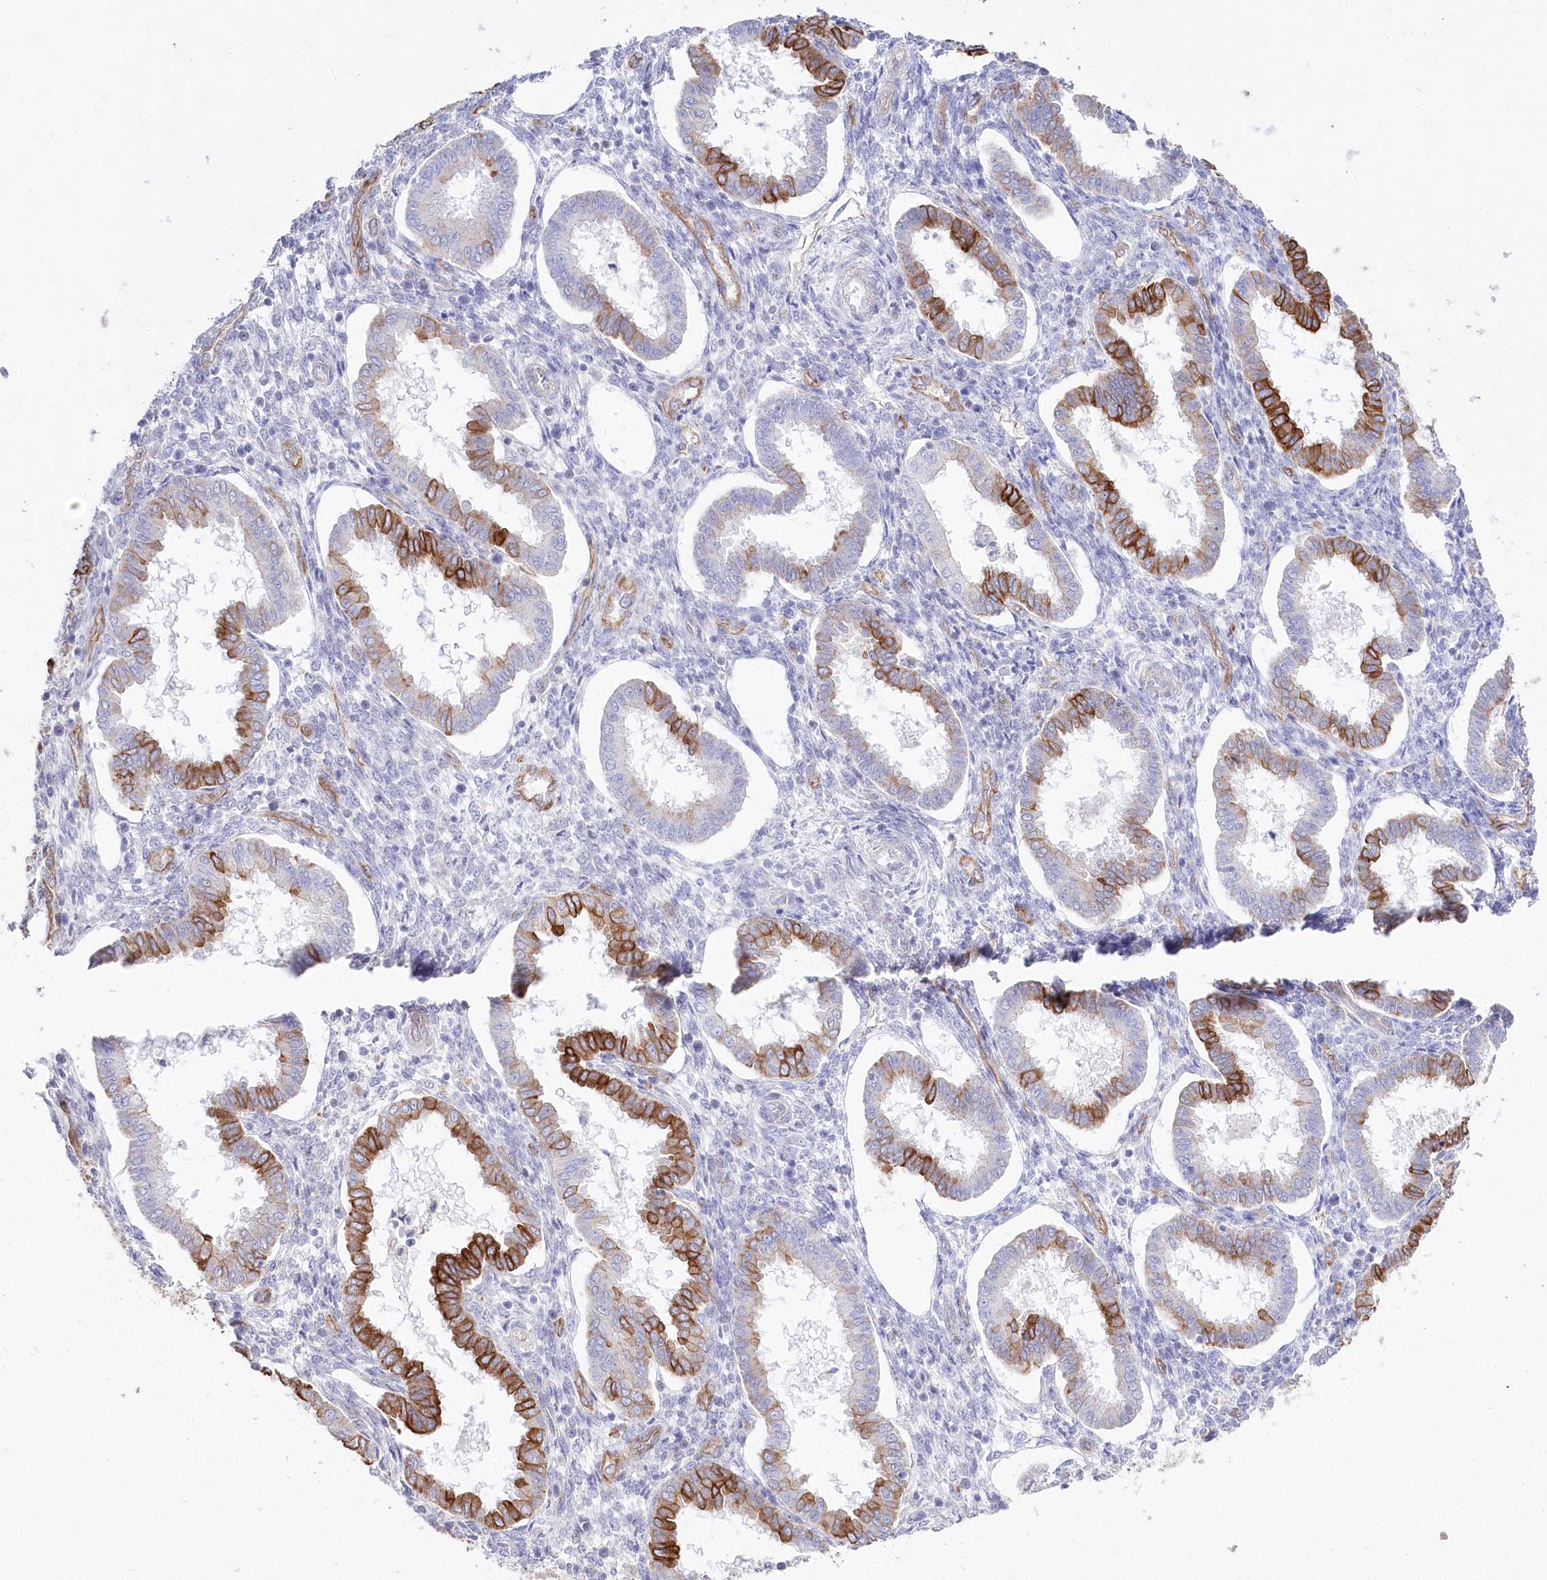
{"staining": {"intensity": "negative", "quantity": "none", "location": "none"}, "tissue": "endometrium", "cell_type": "Cells in endometrial stroma", "image_type": "normal", "snomed": [{"axis": "morphology", "description": "Normal tissue, NOS"}, {"axis": "topography", "description": "Endometrium"}], "caption": "The photomicrograph displays no significant positivity in cells in endometrial stroma of endometrium.", "gene": "SLC39A10", "patient": {"sex": "female", "age": 24}}